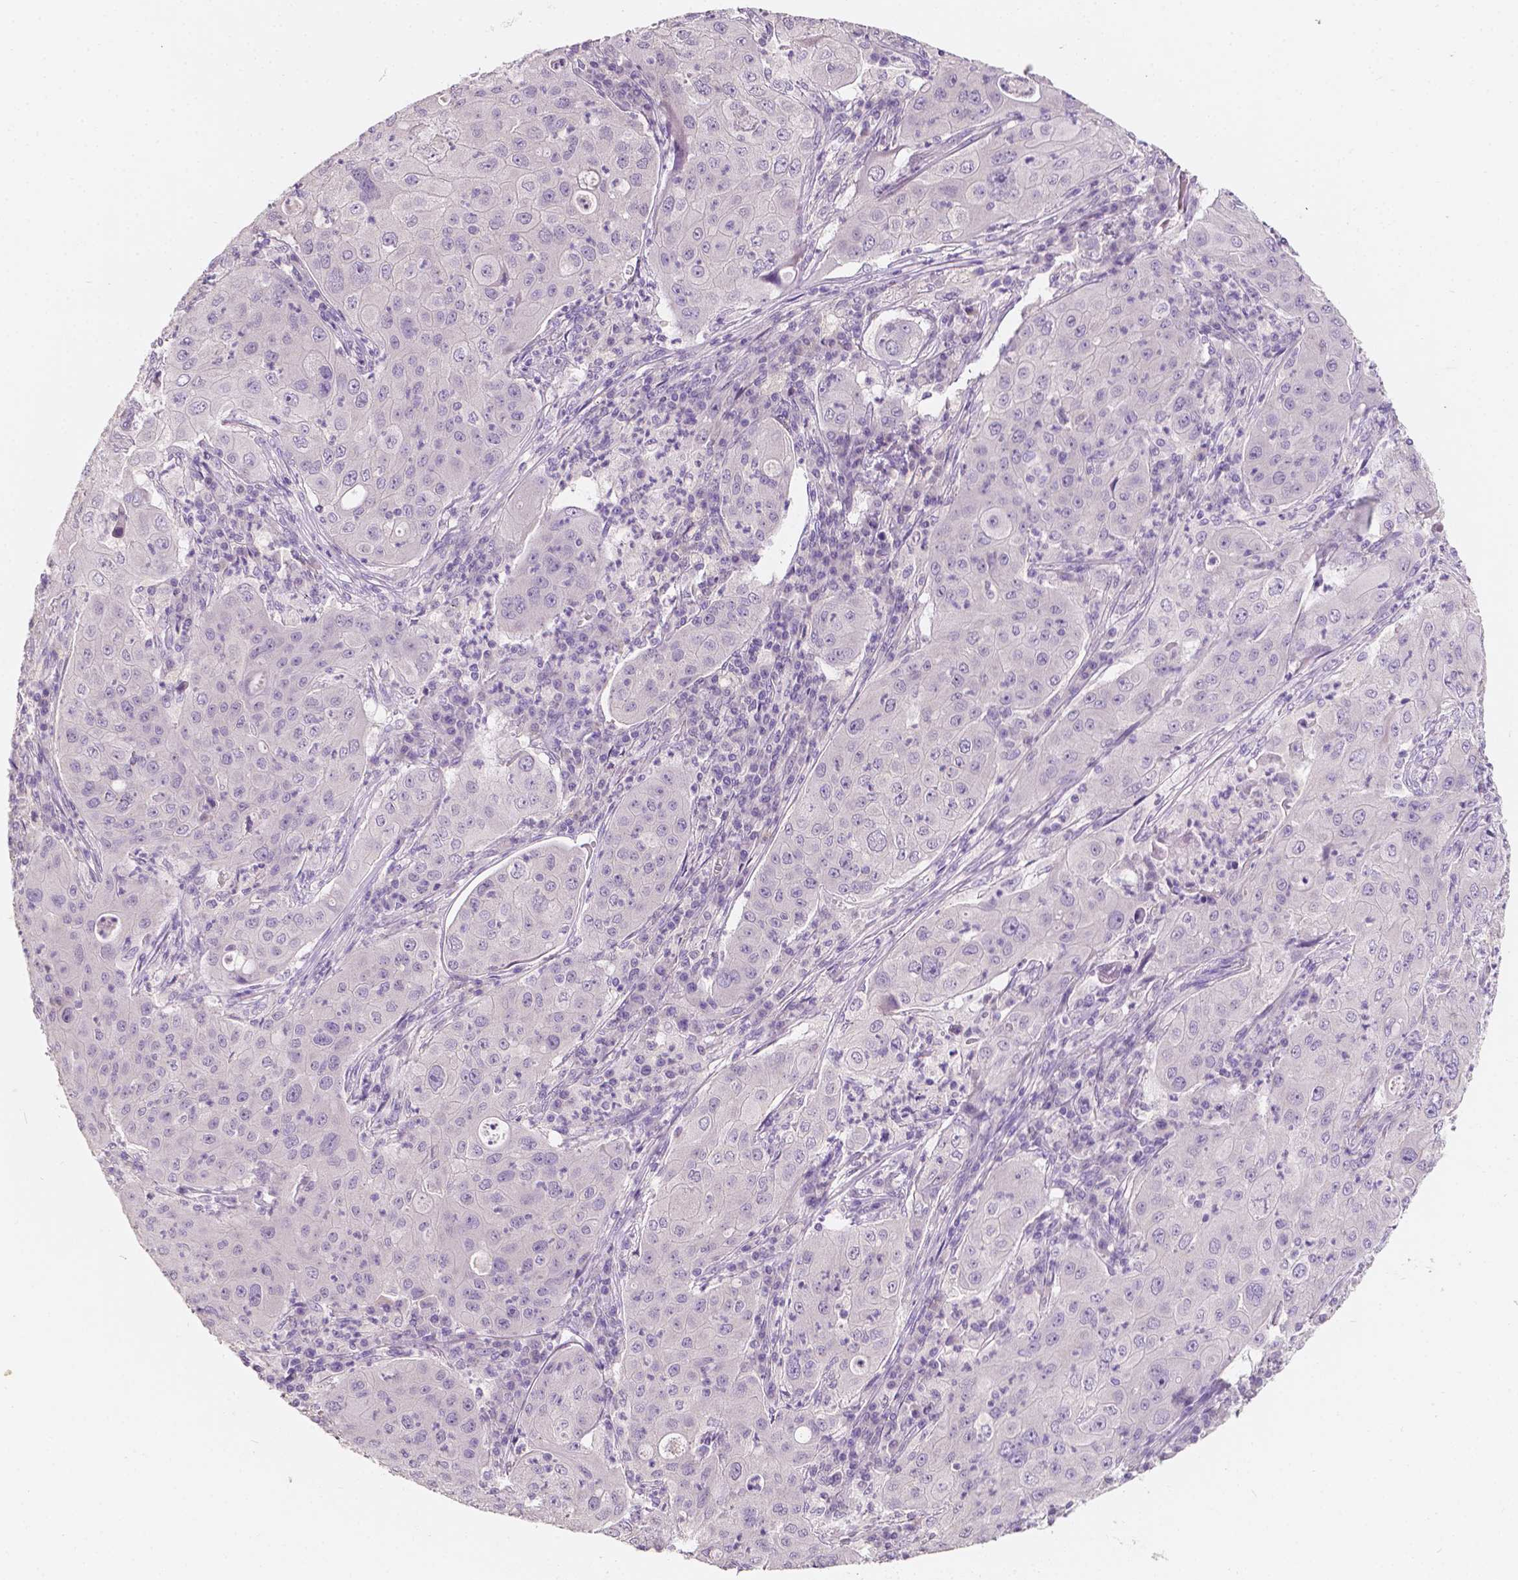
{"staining": {"intensity": "negative", "quantity": "none", "location": "none"}, "tissue": "lung cancer", "cell_type": "Tumor cells", "image_type": "cancer", "snomed": [{"axis": "morphology", "description": "Squamous cell carcinoma, NOS"}, {"axis": "topography", "description": "Lung"}], "caption": "An image of lung cancer stained for a protein displays no brown staining in tumor cells.", "gene": "TAL1", "patient": {"sex": "female", "age": 59}}